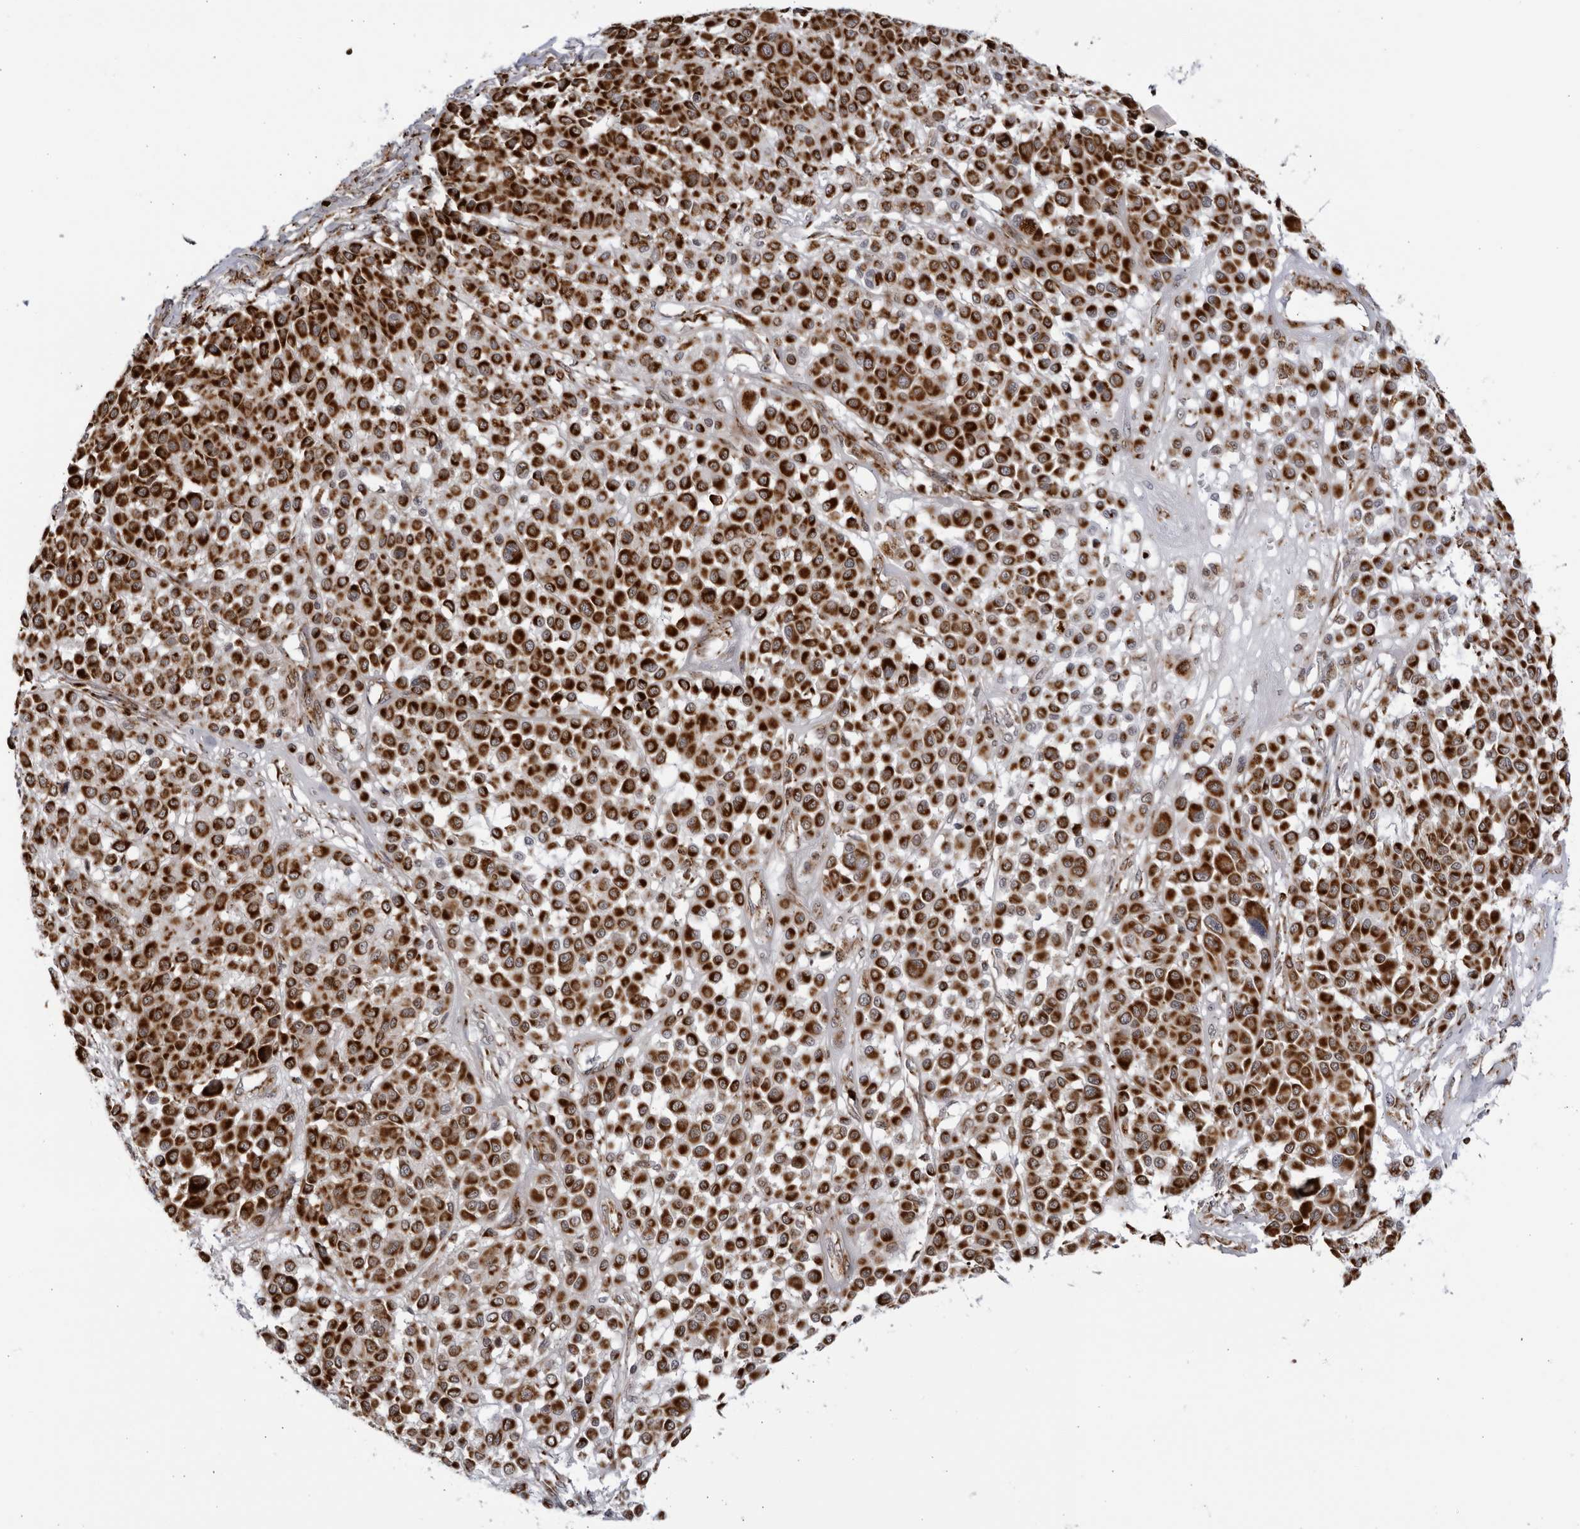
{"staining": {"intensity": "strong", "quantity": ">75%", "location": "cytoplasmic/membranous"}, "tissue": "melanoma", "cell_type": "Tumor cells", "image_type": "cancer", "snomed": [{"axis": "morphology", "description": "Malignant melanoma, Metastatic site"}, {"axis": "topography", "description": "Soft tissue"}], "caption": "An image showing strong cytoplasmic/membranous positivity in approximately >75% of tumor cells in malignant melanoma (metastatic site), as visualized by brown immunohistochemical staining.", "gene": "RBM34", "patient": {"sex": "male", "age": 41}}